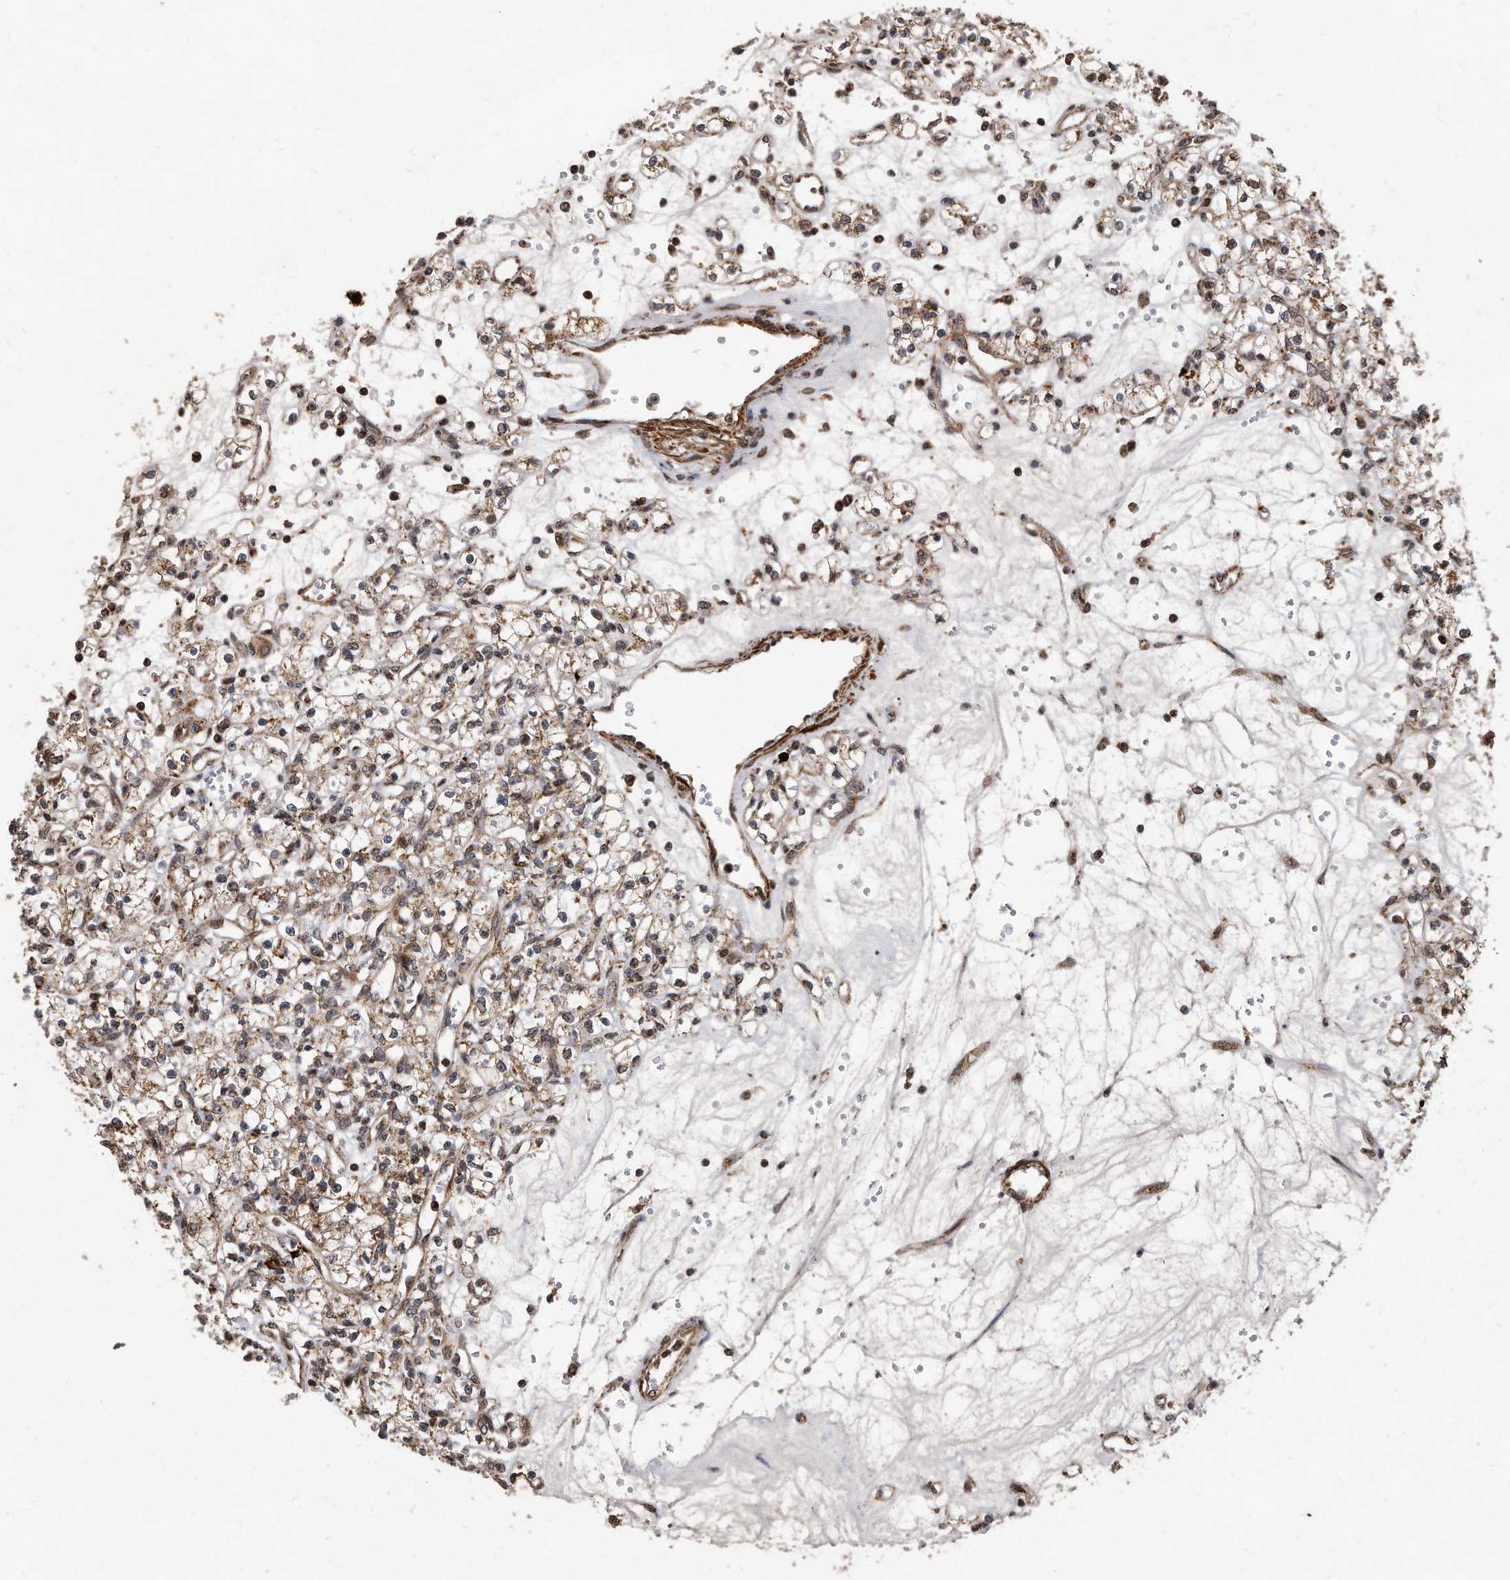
{"staining": {"intensity": "moderate", "quantity": "25%-75%", "location": "cytoplasmic/membranous"}, "tissue": "renal cancer", "cell_type": "Tumor cells", "image_type": "cancer", "snomed": [{"axis": "morphology", "description": "Adenocarcinoma, NOS"}, {"axis": "topography", "description": "Kidney"}], "caption": "Adenocarcinoma (renal) was stained to show a protein in brown. There is medium levels of moderate cytoplasmic/membranous positivity in approximately 25%-75% of tumor cells.", "gene": "DUSP22", "patient": {"sex": "female", "age": 59}}